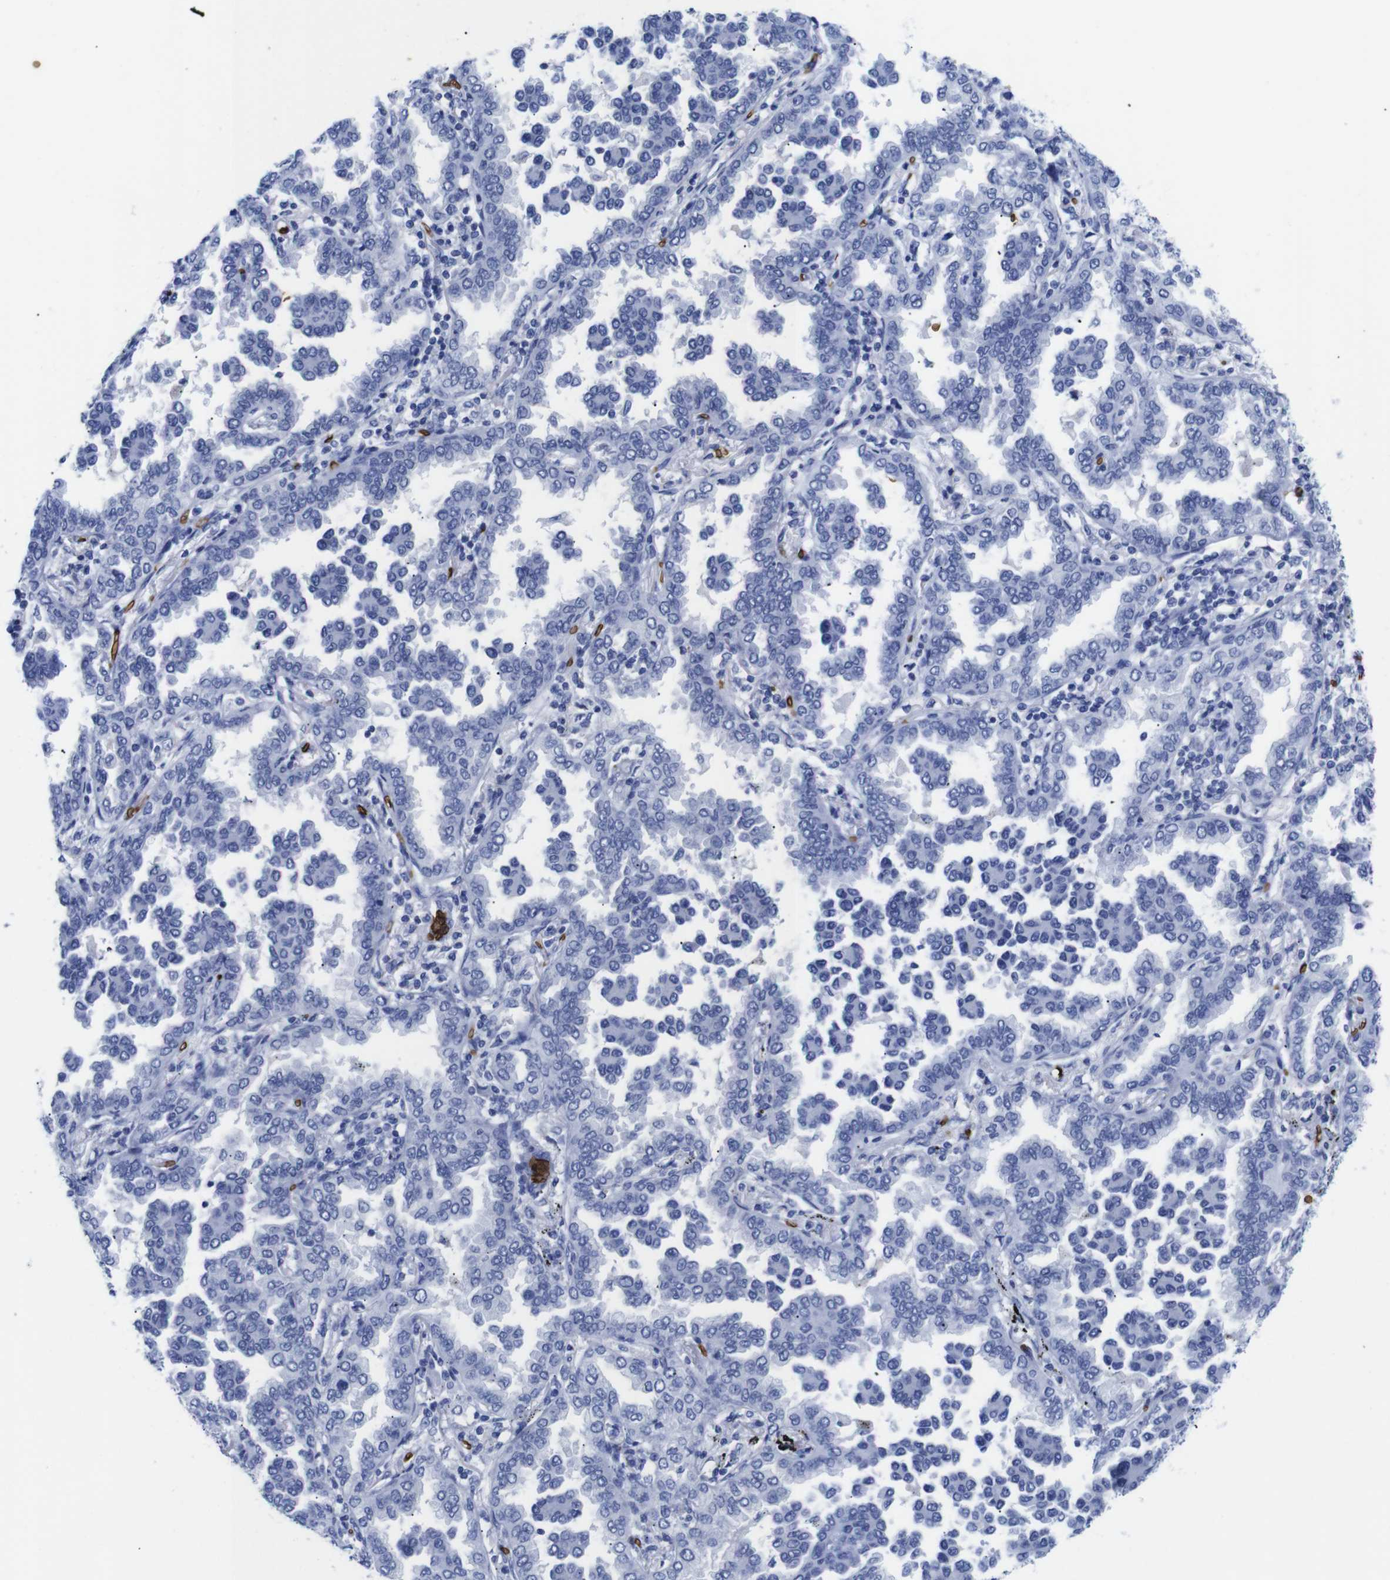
{"staining": {"intensity": "negative", "quantity": "none", "location": "none"}, "tissue": "lung cancer", "cell_type": "Tumor cells", "image_type": "cancer", "snomed": [{"axis": "morphology", "description": "Normal tissue, NOS"}, {"axis": "morphology", "description": "Adenocarcinoma, NOS"}, {"axis": "topography", "description": "Lung"}], "caption": "Tumor cells are negative for protein expression in human lung cancer (adenocarcinoma). (Immunohistochemistry (ihc), brightfield microscopy, high magnification).", "gene": "S1PR2", "patient": {"sex": "male", "age": 59}}